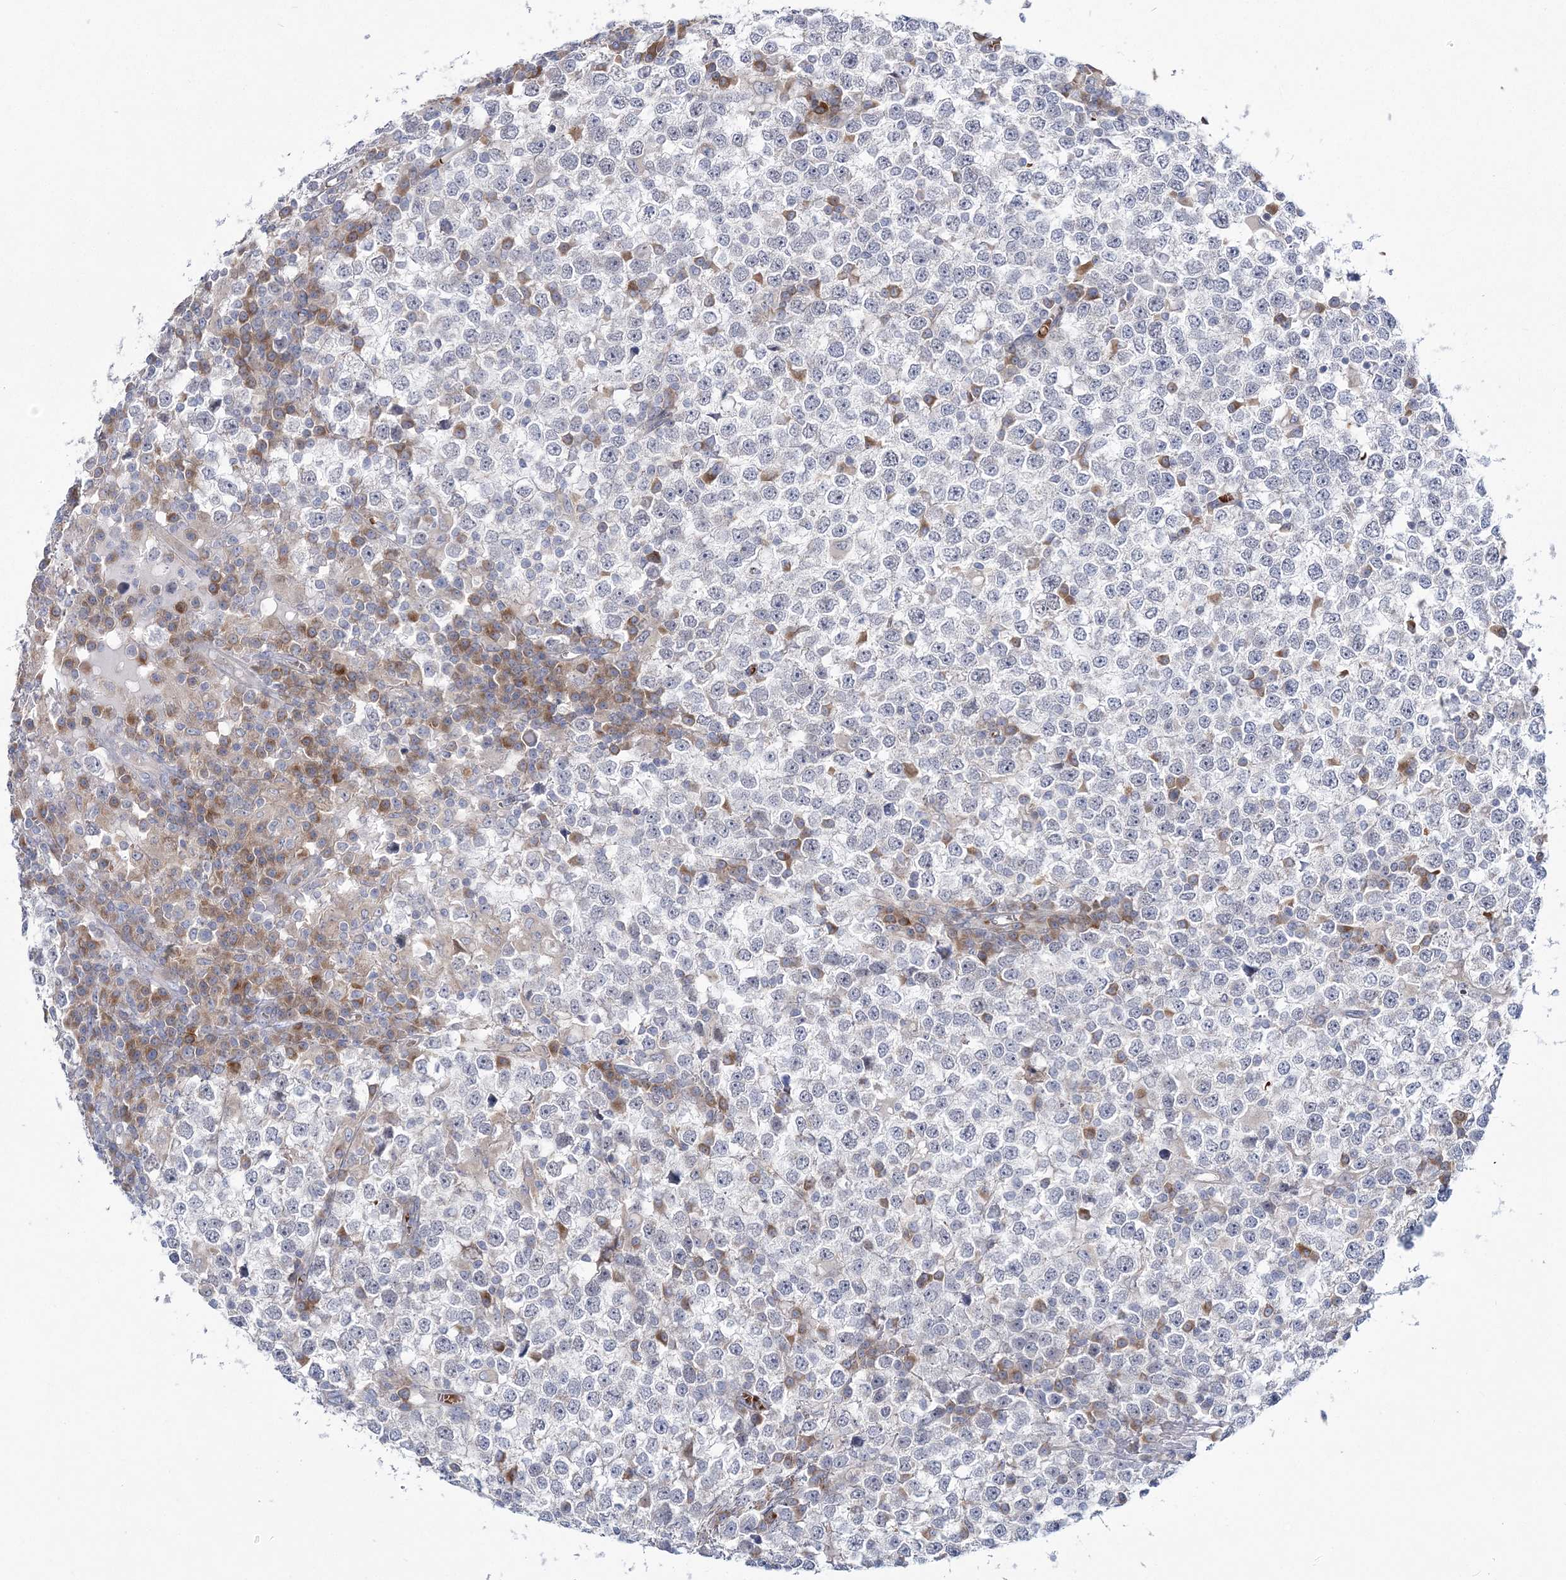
{"staining": {"intensity": "negative", "quantity": "none", "location": "none"}, "tissue": "testis cancer", "cell_type": "Tumor cells", "image_type": "cancer", "snomed": [{"axis": "morphology", "description": "Seminoma, NOS"}, {"axis": "topography", "description": "Testis"}], "caption": "Immunohistochemical staining of human testis cancer (seminoma) exhibits no significant staining in tumor cells.", "gene": "ATP11B", "patient": {"sex": "male", "age": 65}}